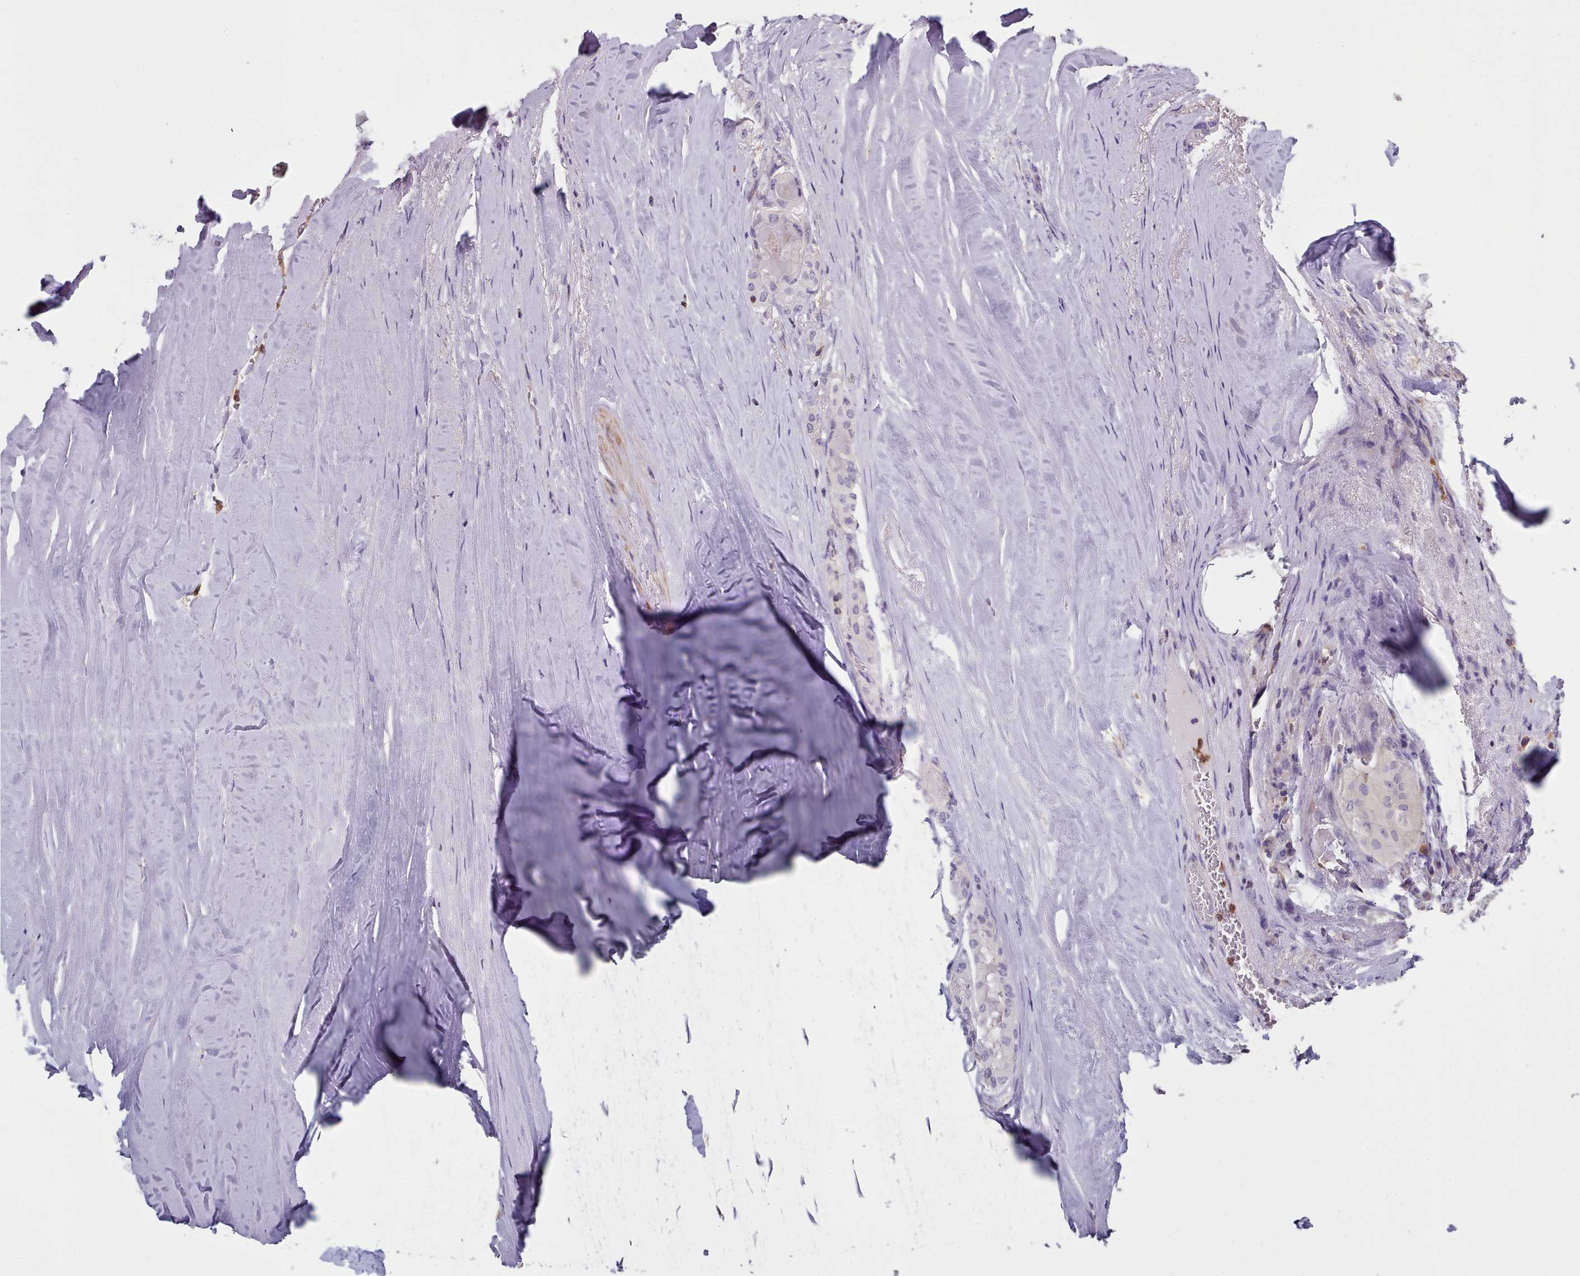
{"staining": {"intensity": "negative", "quantity": "none", "location": "none"}, "tissue": "thyroid cancer", "cell_type": "Tumor cells", "image_type": "cancer", "snomed": [{"axis": "morphology", "description": "Papillary adenocarcinoma, NOS"}, {"axis": "topography", "description": "Thyroid gland"}], "caption": "Protein analysis of thyroid cancer displays no significant staining in tumor cells.", "gene": "RAC2", "patient": {"sex": "female", "age": 59}}